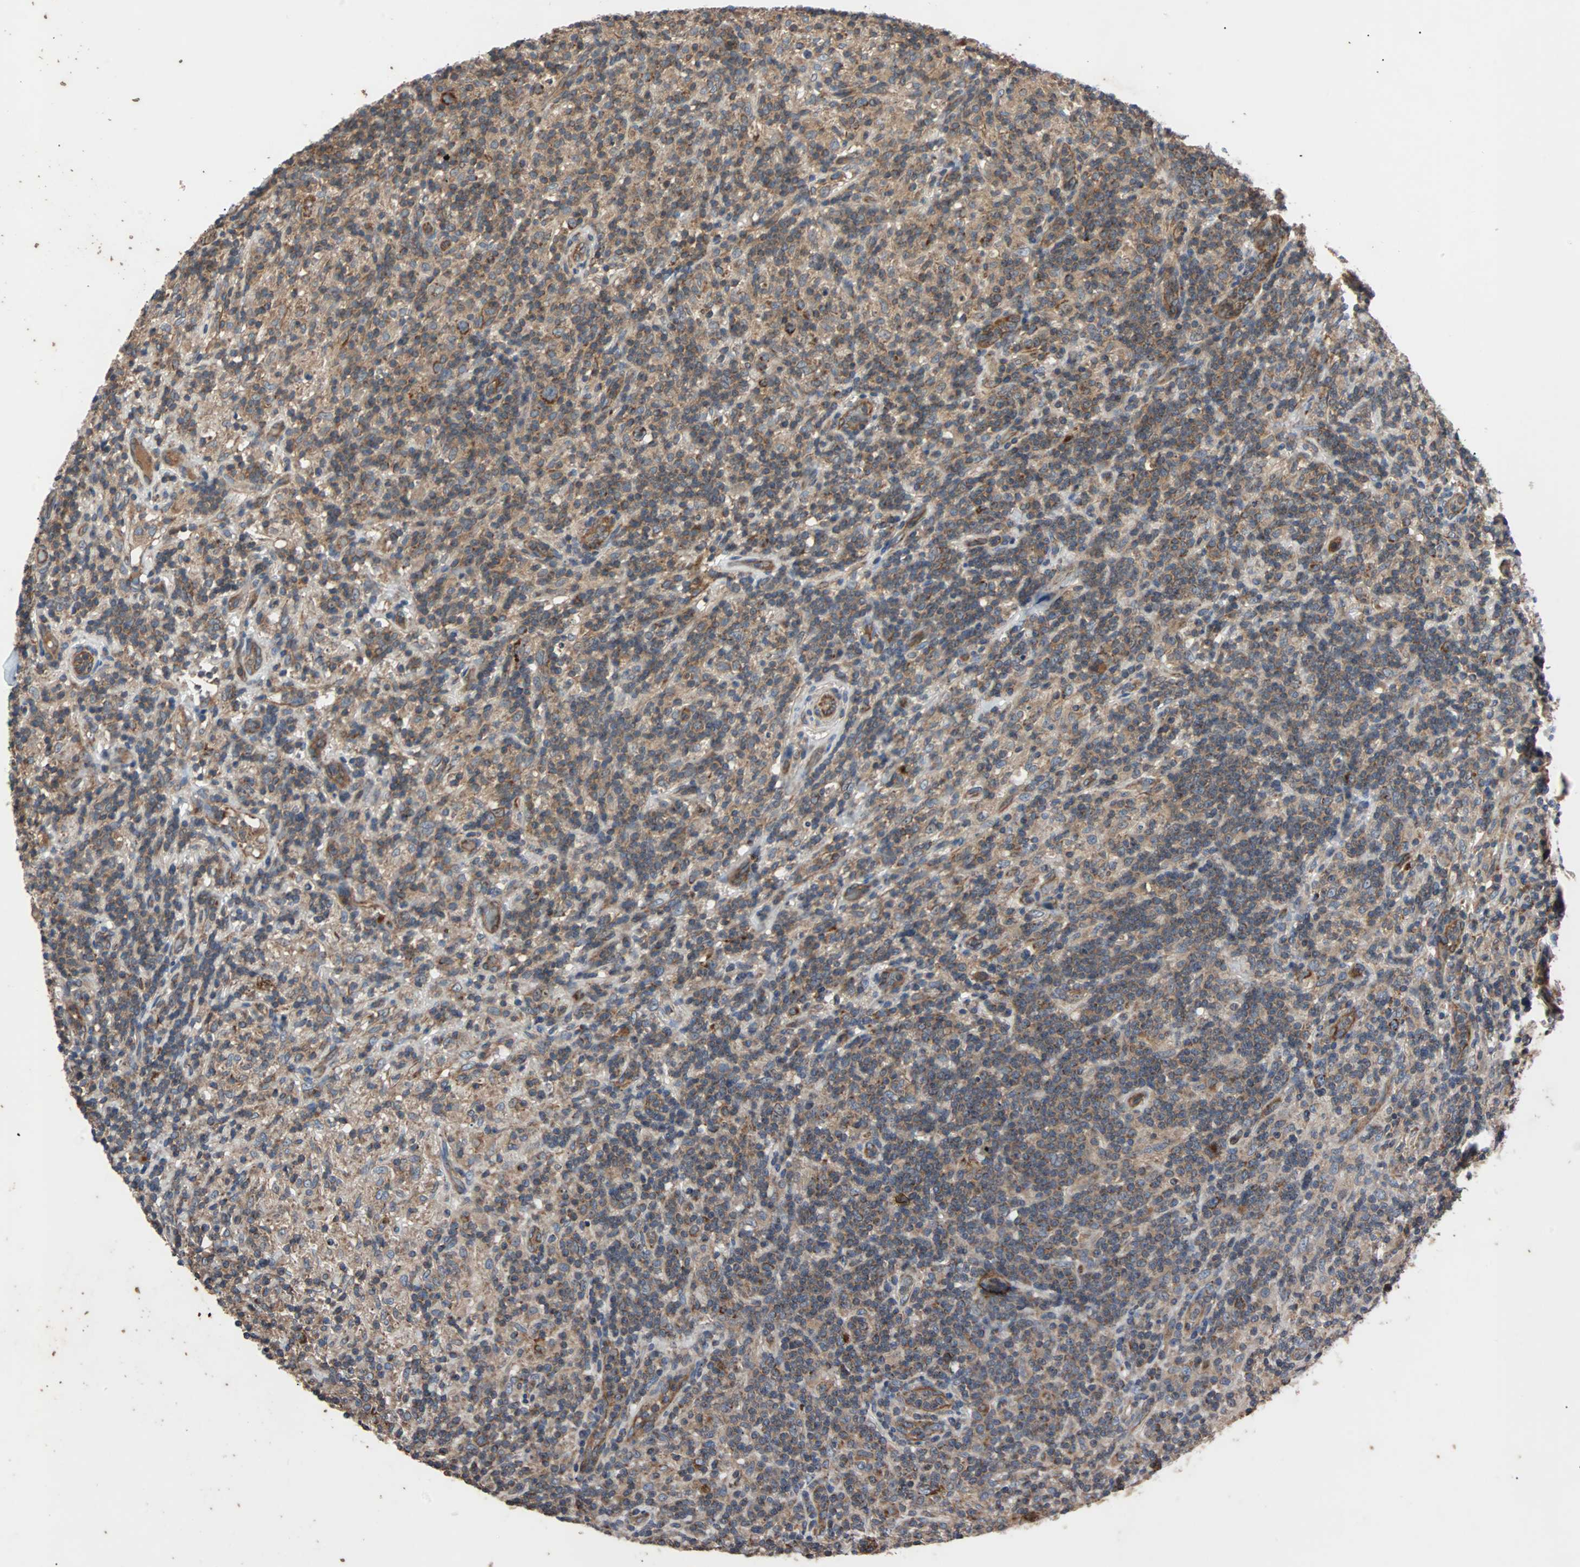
{"staining": {"intensity": "moderate", "quantity": ">75%", "location": "cytoplasmic/membranous"}, "tissue": "lymphoma", "cell_type": "Tumor cells", "image_type": "cancer", "snomed": [{"axis": "morphology", "description": "Hodgkin's disease, NOS"}, {"axis": "topography", "description": "Lymph node"}], "caption": "High-power microscopy captured an immunohistochemistry photomicrograph of lymphoma, revealing moderate cytoplasmic/membranous staining in about >75% of tumor cells.", "gene": "ACTR3", "patient": {"sex": "male", "age": 70}}